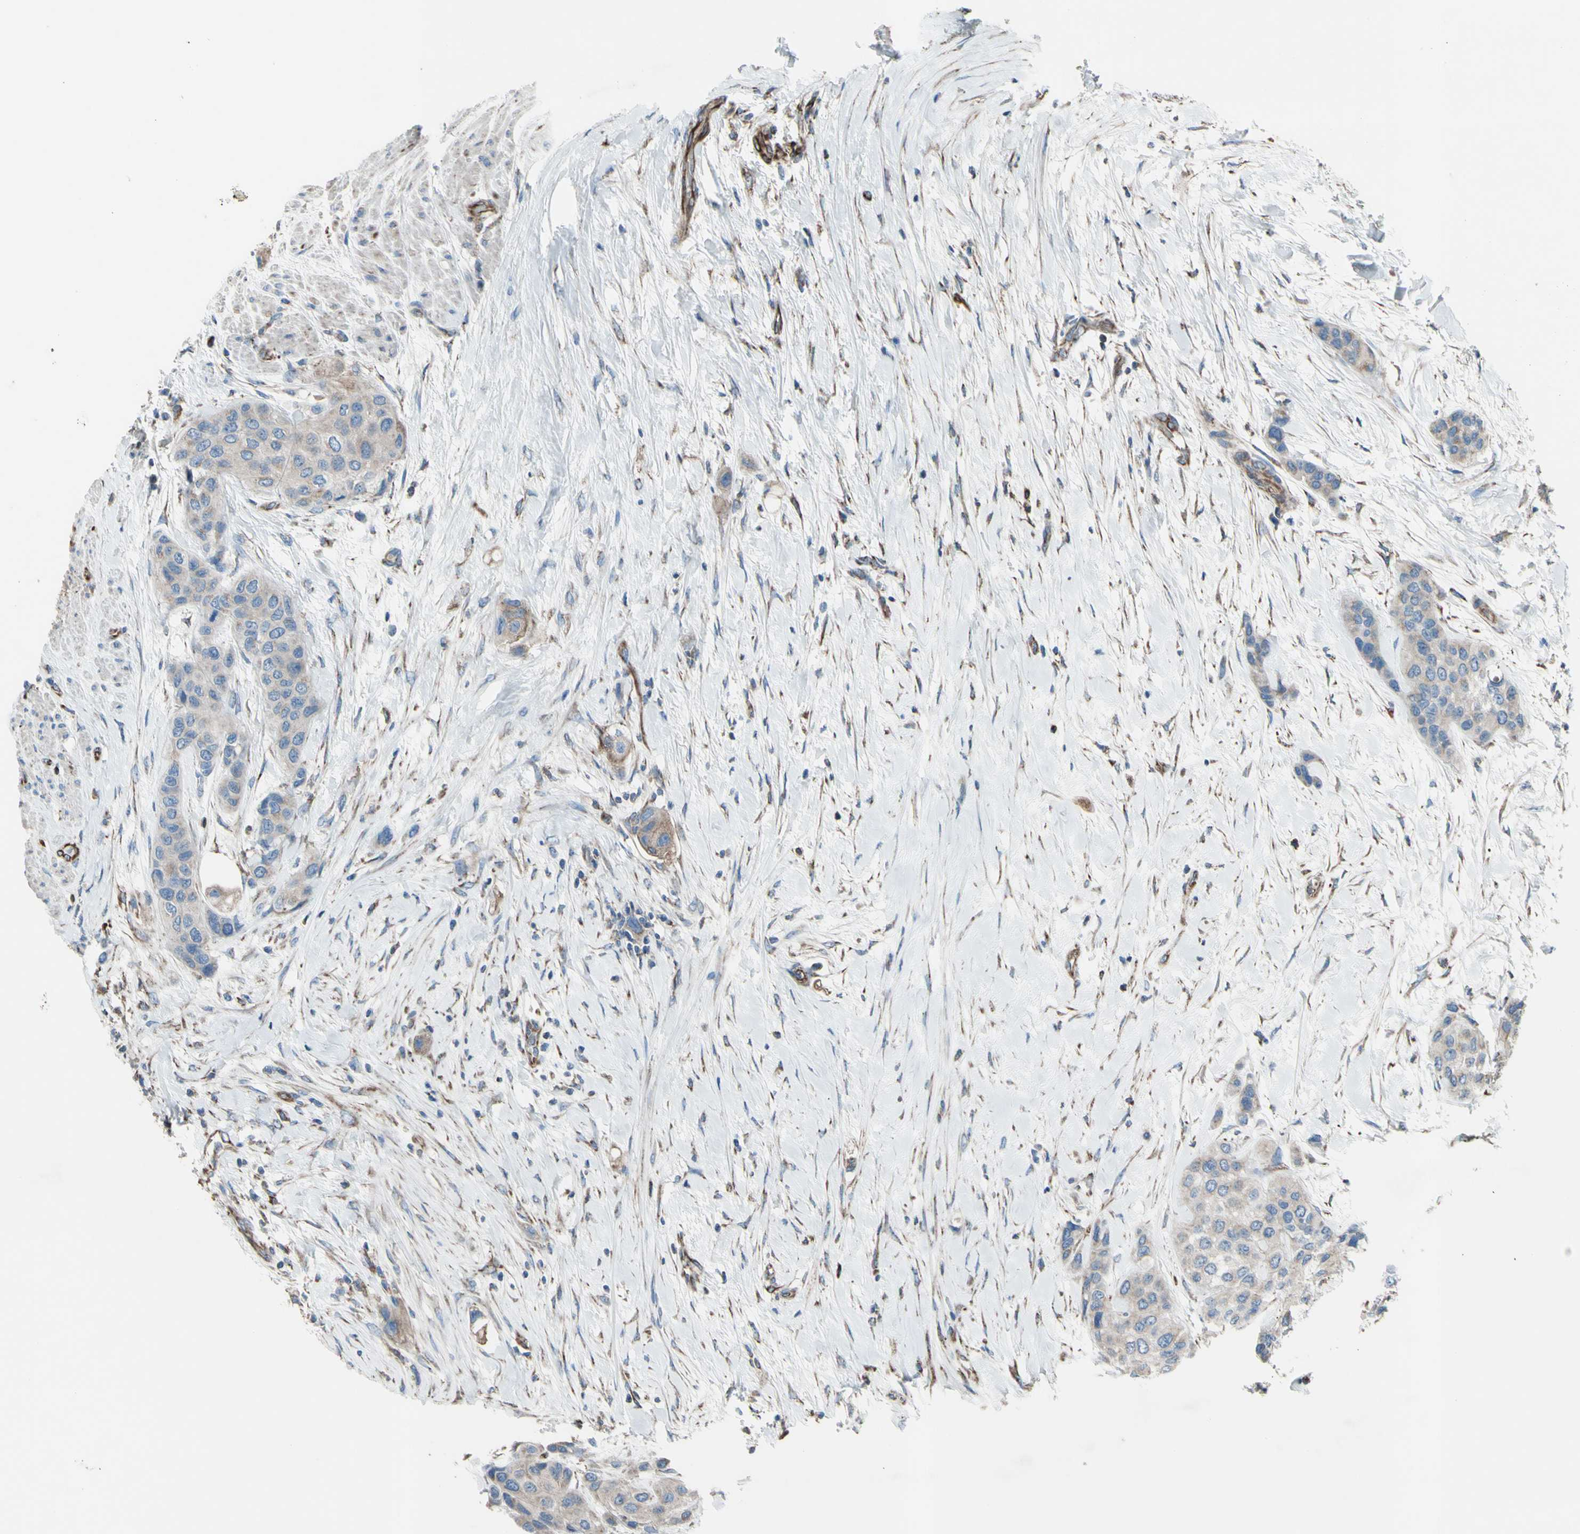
{"staining": {"intensity": "weak", "quantity": ">75%", "location": "cytoplasmic/membranous"}, "tissue": "urothelial cancer", "cell_type": "Tumor cells", "image_type": "cancer", "snomed": [{"axis": "morphology", "description": "Urothelial carcinoma, High grade"}, {"axis": "topography", "description": "Urinary bladder"}], "caption": "Human urothelial carcinoma (high-grade) stained for a protein (brown) displays weak cytoplasmic/membranous positive expression in approximately >75% of tumor cells.", "gene": "EMC7", "patient": {"sex": "female", "age": 56}}